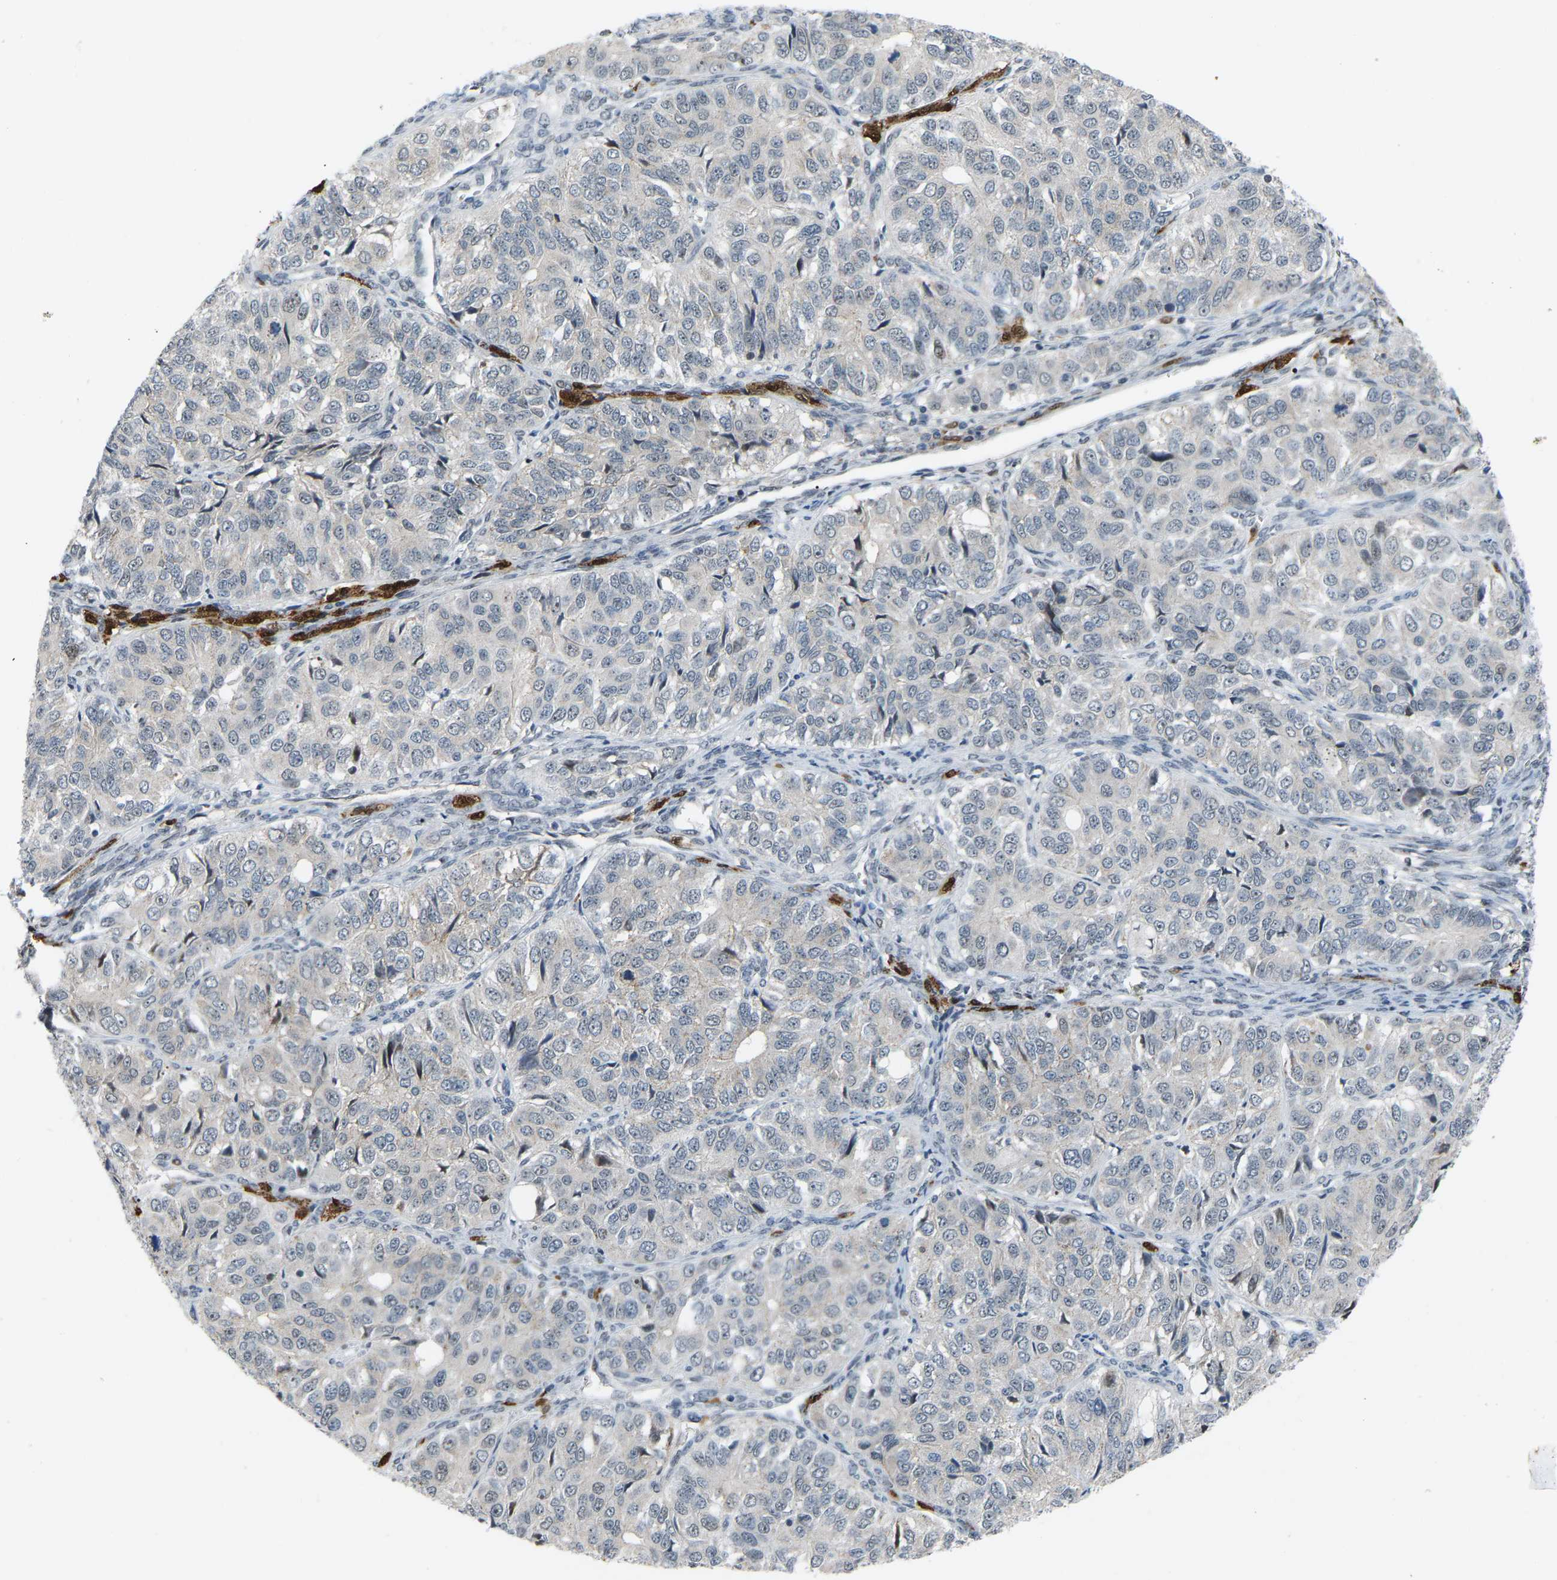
{"staining": {"intensity": "negative", "quantity": "none", "location": "none"}, "tissue": "ovarian cancer", "cell_type": "Tumor cells", "image_type": "cancer", "snomed": [{"axis": "morphology", "description": "Carcinoma, endometroid"}, {"axis": "topography", "description": "Ovary"}], "caption": "IHC image of neoplastic tissue: ovarian cancer (endometroid carcinoma) stained with DAB demonstrates no significant protein staining in tumor cells. (Stains: DAB immunohistochemistry (IHC) with hematoxylin counter stain, Microscopy: brightfield microscopy at high magnification).", "gene": "CROT", "patient": {"sex": "female", "age": 51}}